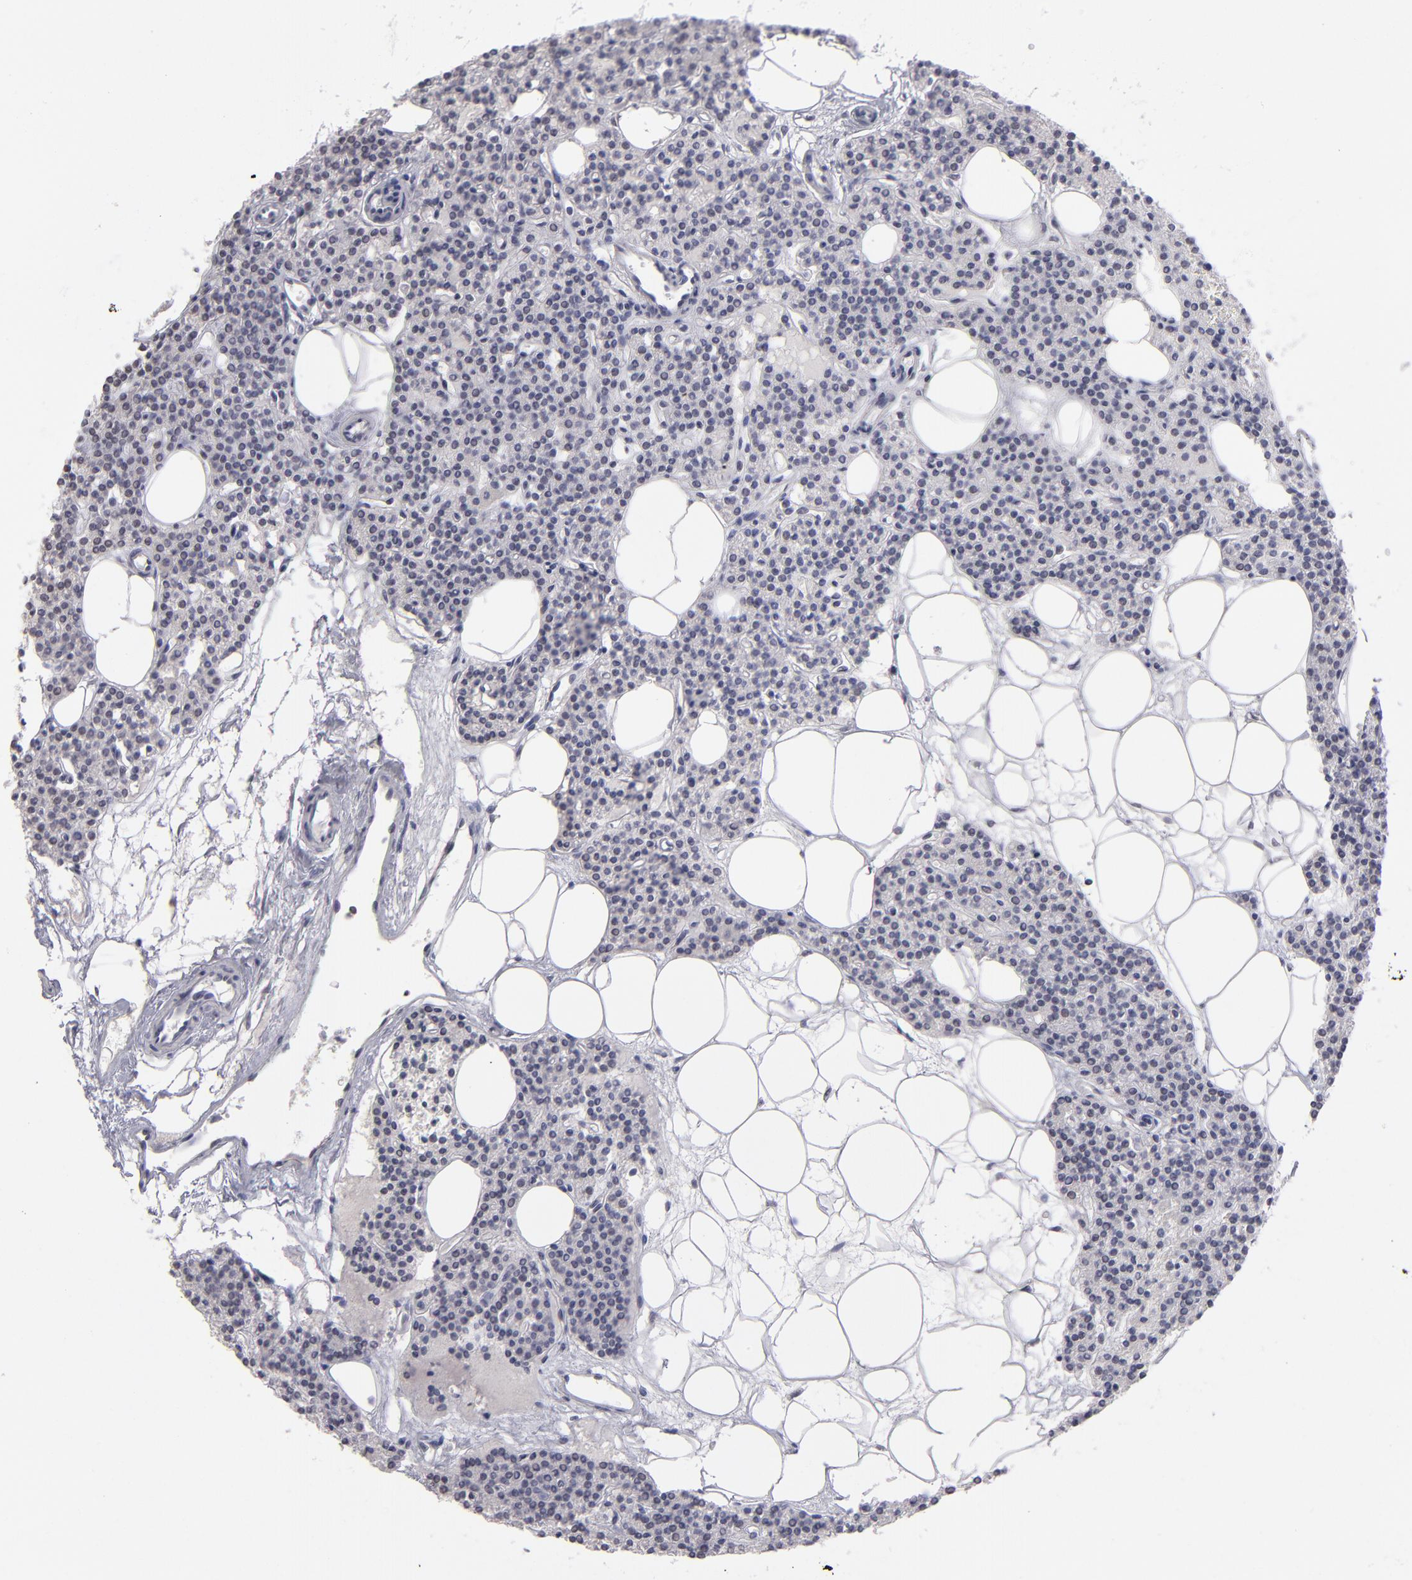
{"staining": {"intensity": "negative", "quantity": "none", "location": "none"}, "tissue": "parathyroid gland", "cell_type": "Glandular cells", "image_type": "normal", "snomed": [{"axis": "morphology", "description": "Normal tissue, NOS"}, {"axis": "topography", "description": "Parathyroid gland"}], "caption": "IHC of unremarkable human parathyroid gland exhibits no positivity in glandular cells.", "gene": "TEX11", "patient": {"sex": "male", "age": 24}}